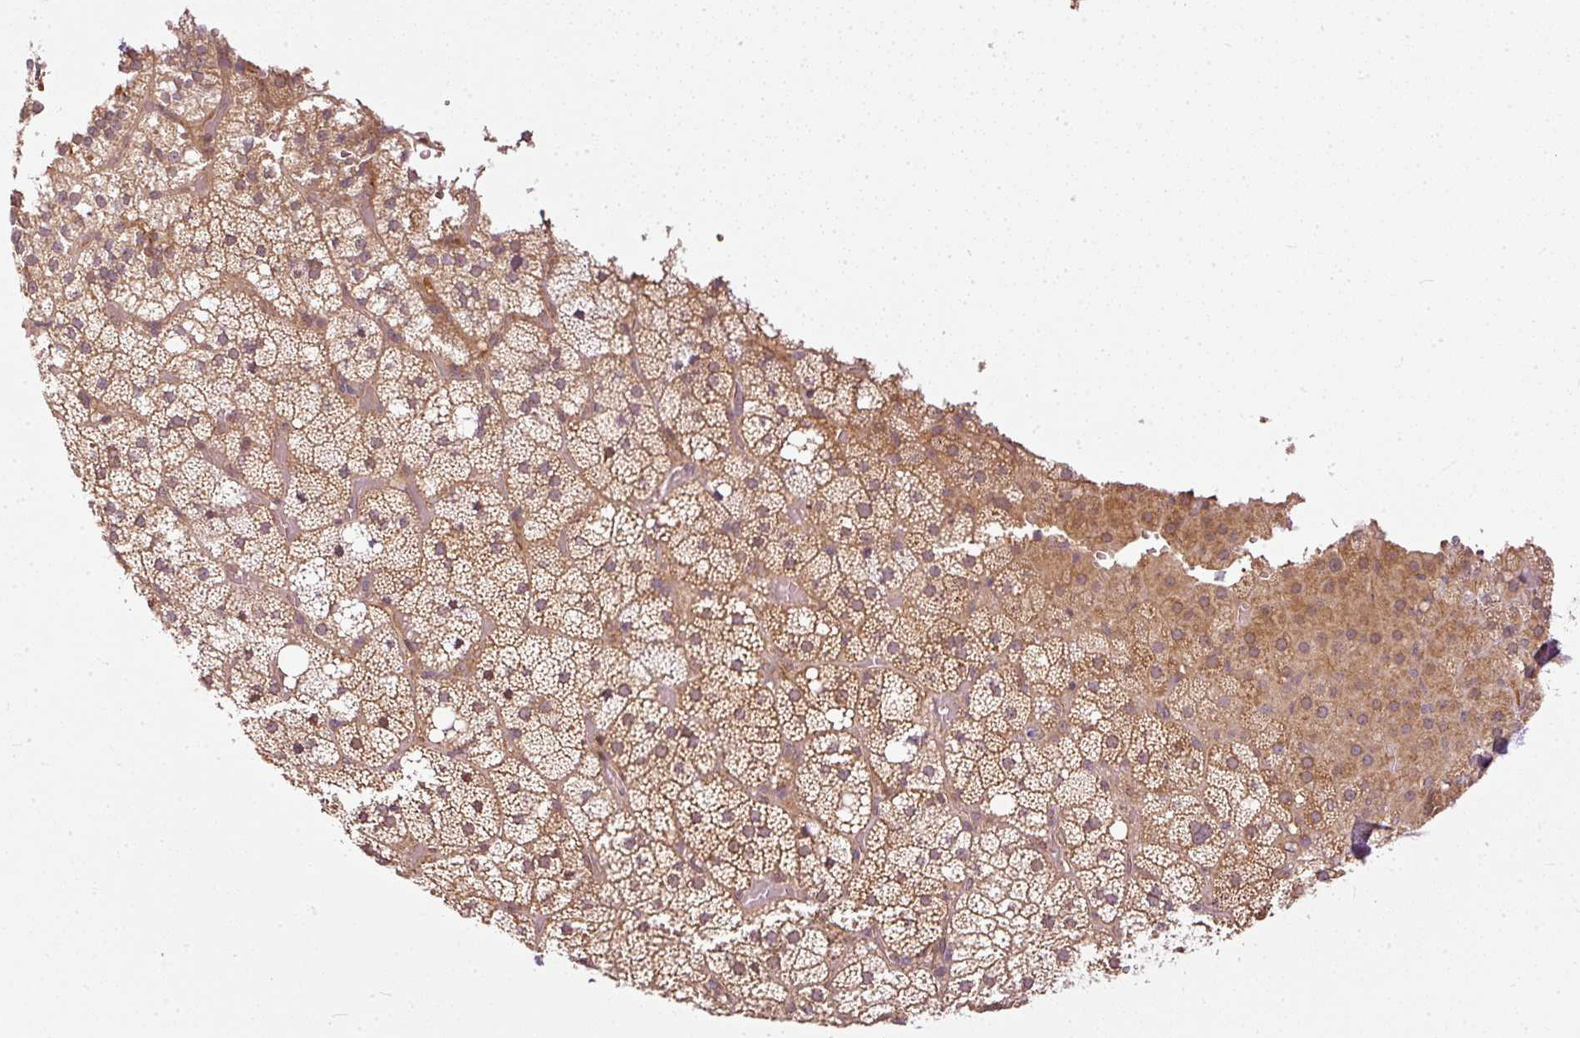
{"staining": {"intensity": "moderate", "quantity": ">75%", "location": "cytoplasmic/membranous"}, "tissue": "adrenal gland", "cell_type": "Glandular cells", "image_type": "normal", "snomed": [{"axis": "morphology", "description": "Normal tissue, NOS"}, {"axis": "topography", "description": "Adrenal gland"}], "caption": "This histopathology image shows immunohistochemistry staining of normal adrenal gland, with medium moderate cytoplasmic/membranous positivity in about >75% of glandular cells.", "gene": "MIF4GD", "patient": {"sex": "male", "age": 53}}